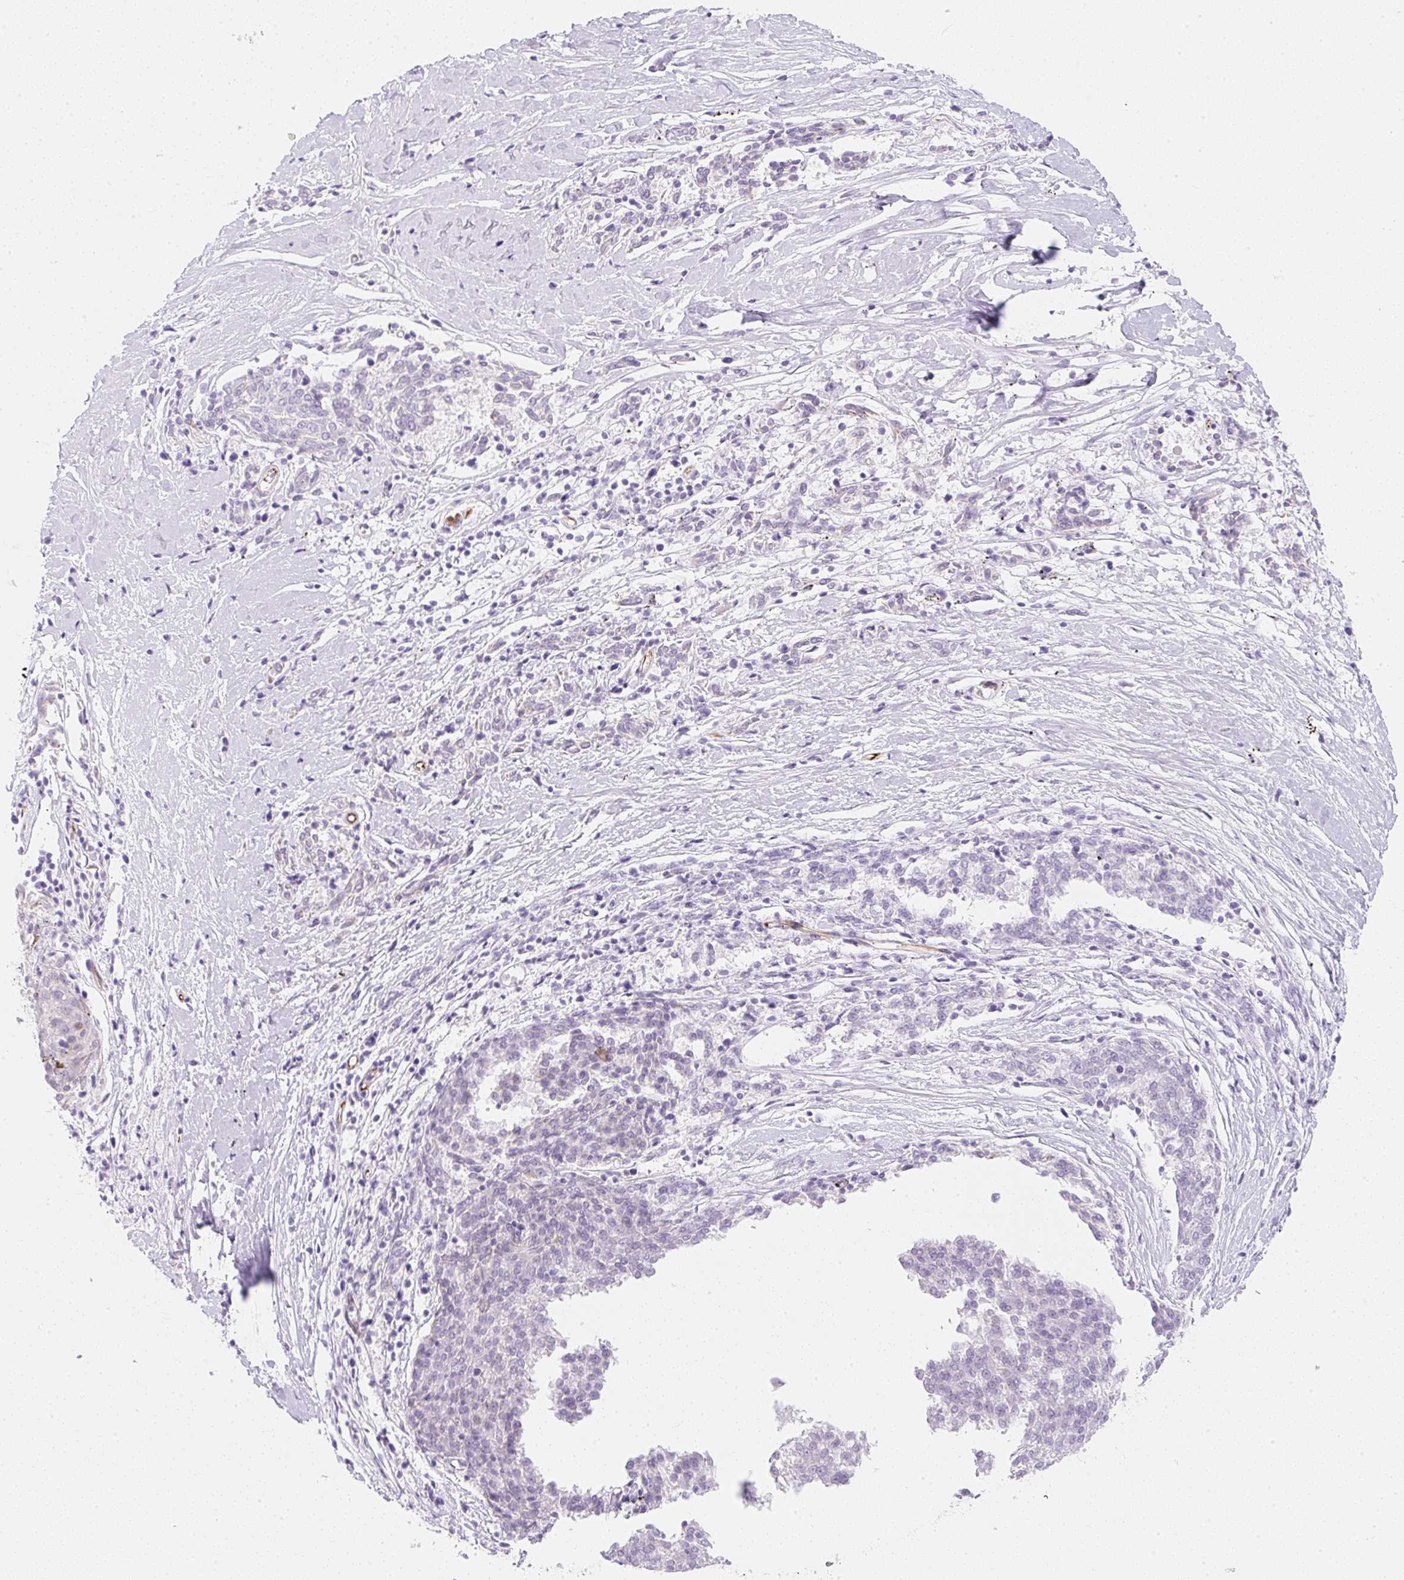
{"staining": {"intensity": "negative", "quantity": "none", "location": "none"}, "tissue": "melanoma", "cell_type": "Tumor cells", "image_type": "cancer", "snomed": [{"axis": "morphology", "description": "Malignant melanoma, NOS"}, {"axis": "topography", "description": "Skin"}], "caption": "DAB immunohistochemical staining of malignant melanoma exhibits no significant expression in tumor cells.", "gene": "ZNF689", "patient": {"sex": "female", "age": 72}}